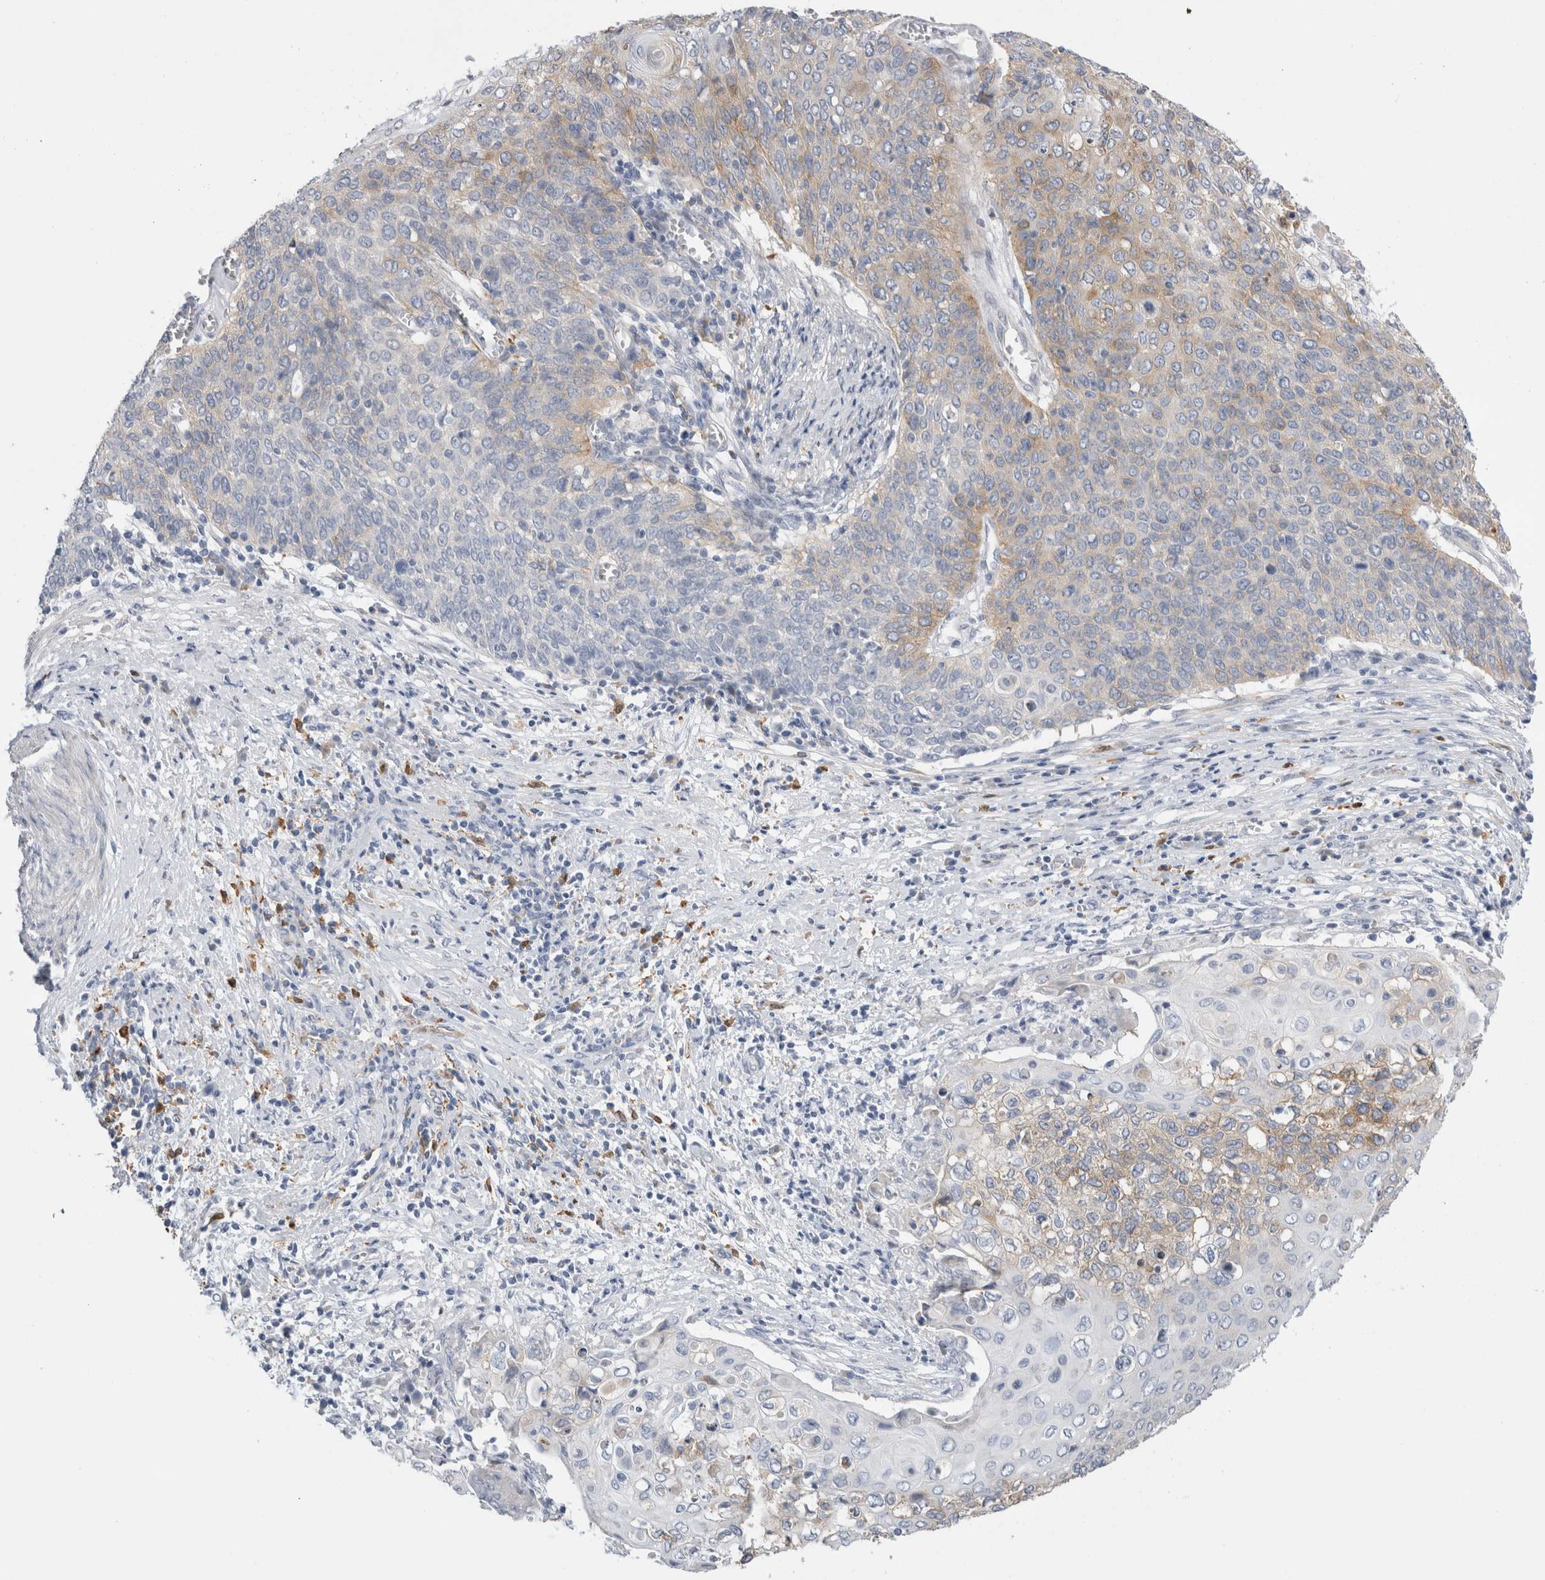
{"staining": {"intensity": "weak", "quantity": "<25%", "location": "cytoplasmic/membranous"}, "tissue": "cervical cancer", "cell_type": "Tumor cells", "image_type": "cancer", "snomed": [{"axis": "morphology", "description": "Squamous cell carcinoma, NOS"}, {"axis": "topography", "description": "Cervix"}], "caption": "Cervical squamous cell carcinoma stained for a protein using immunohistochemistry exhibits no staining tumor cells.", "gene": "SLC20A2", "patient": {"sex": "female", "age": 39}}